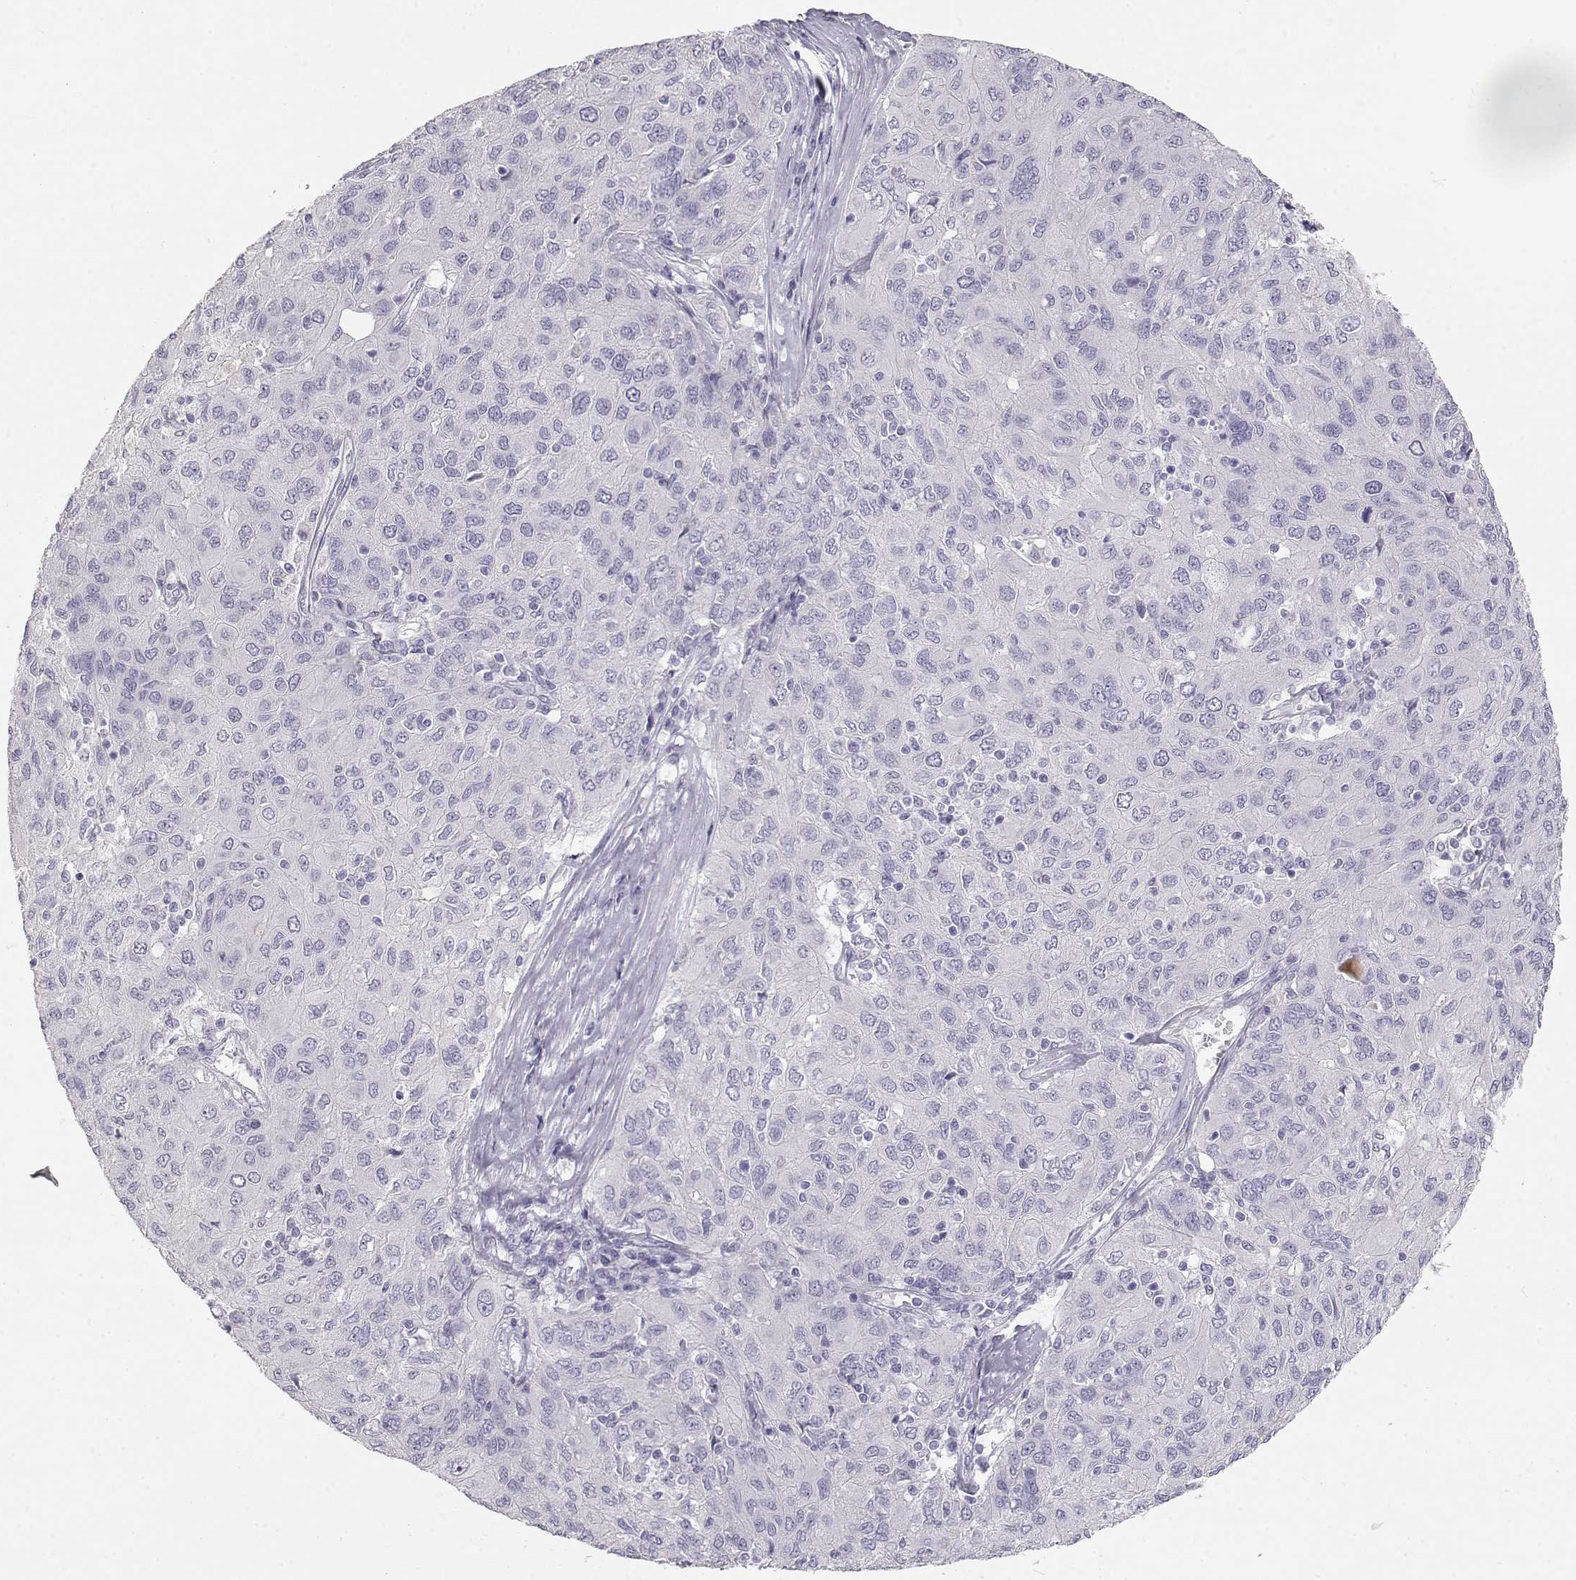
{"staining": {"intensity": "negative", "quantity": "none", "location": "none"}, "tissue": "ovarian cancer", "cell_type": "Tumor cells", "image_type": "cancer", "snomed": [{"axis": "morphology", "description": "Carcinoma, endometroid"}, {"axis": "topography", "description": "Ovary"}], "caption": "Tumor cells show no significant expression in ovarian cancer.", "gene": "NUTM1", "patient": {"sex": "female", "age": 50}}